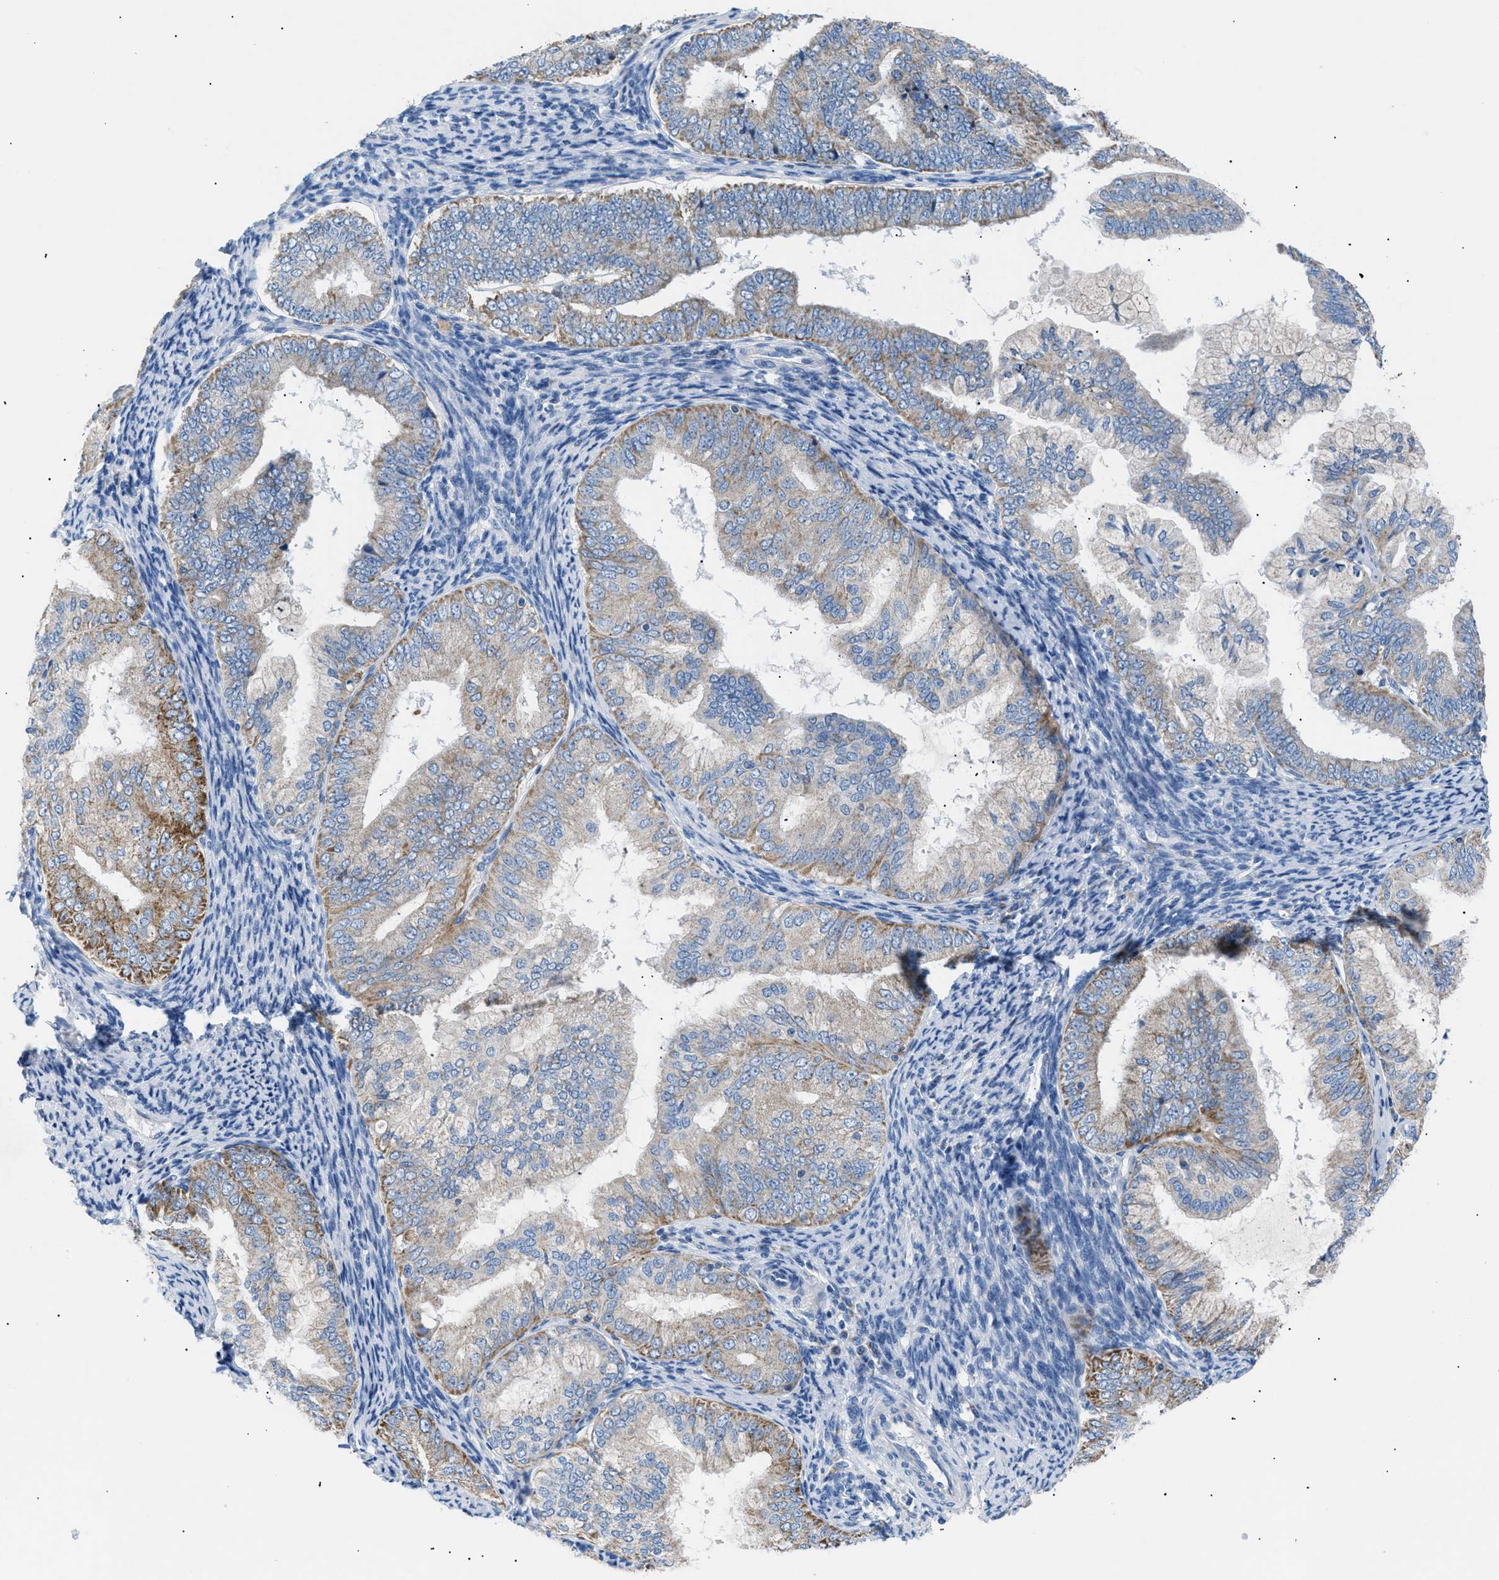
{"staining": {"intensity": "moderate", "quantity": "<25%", "location": "cytoplasmic/membranous"}, "tissue": "endometrial cancer", "cell_type": "Tumor cells", "image_type": "cancer", "snomed": [{"axis": "morphology", "description": "Adenocarcinoma, NOS"}, {"axis": "topography", "description": "Endometrium"}], "caption": "DAB (3,3'-diaminobenzidine) immunohistochemical staining of endometrial cancer (adenocarcinoma) demonstrates moderate cytoplasmic/membranous protein expression in approximately <25% of tumor cells. (DAB IHC with brightfield microscopy, high magnification).", "gene": "ILDR1", "patient": {"sex": "female", "age": 63}}